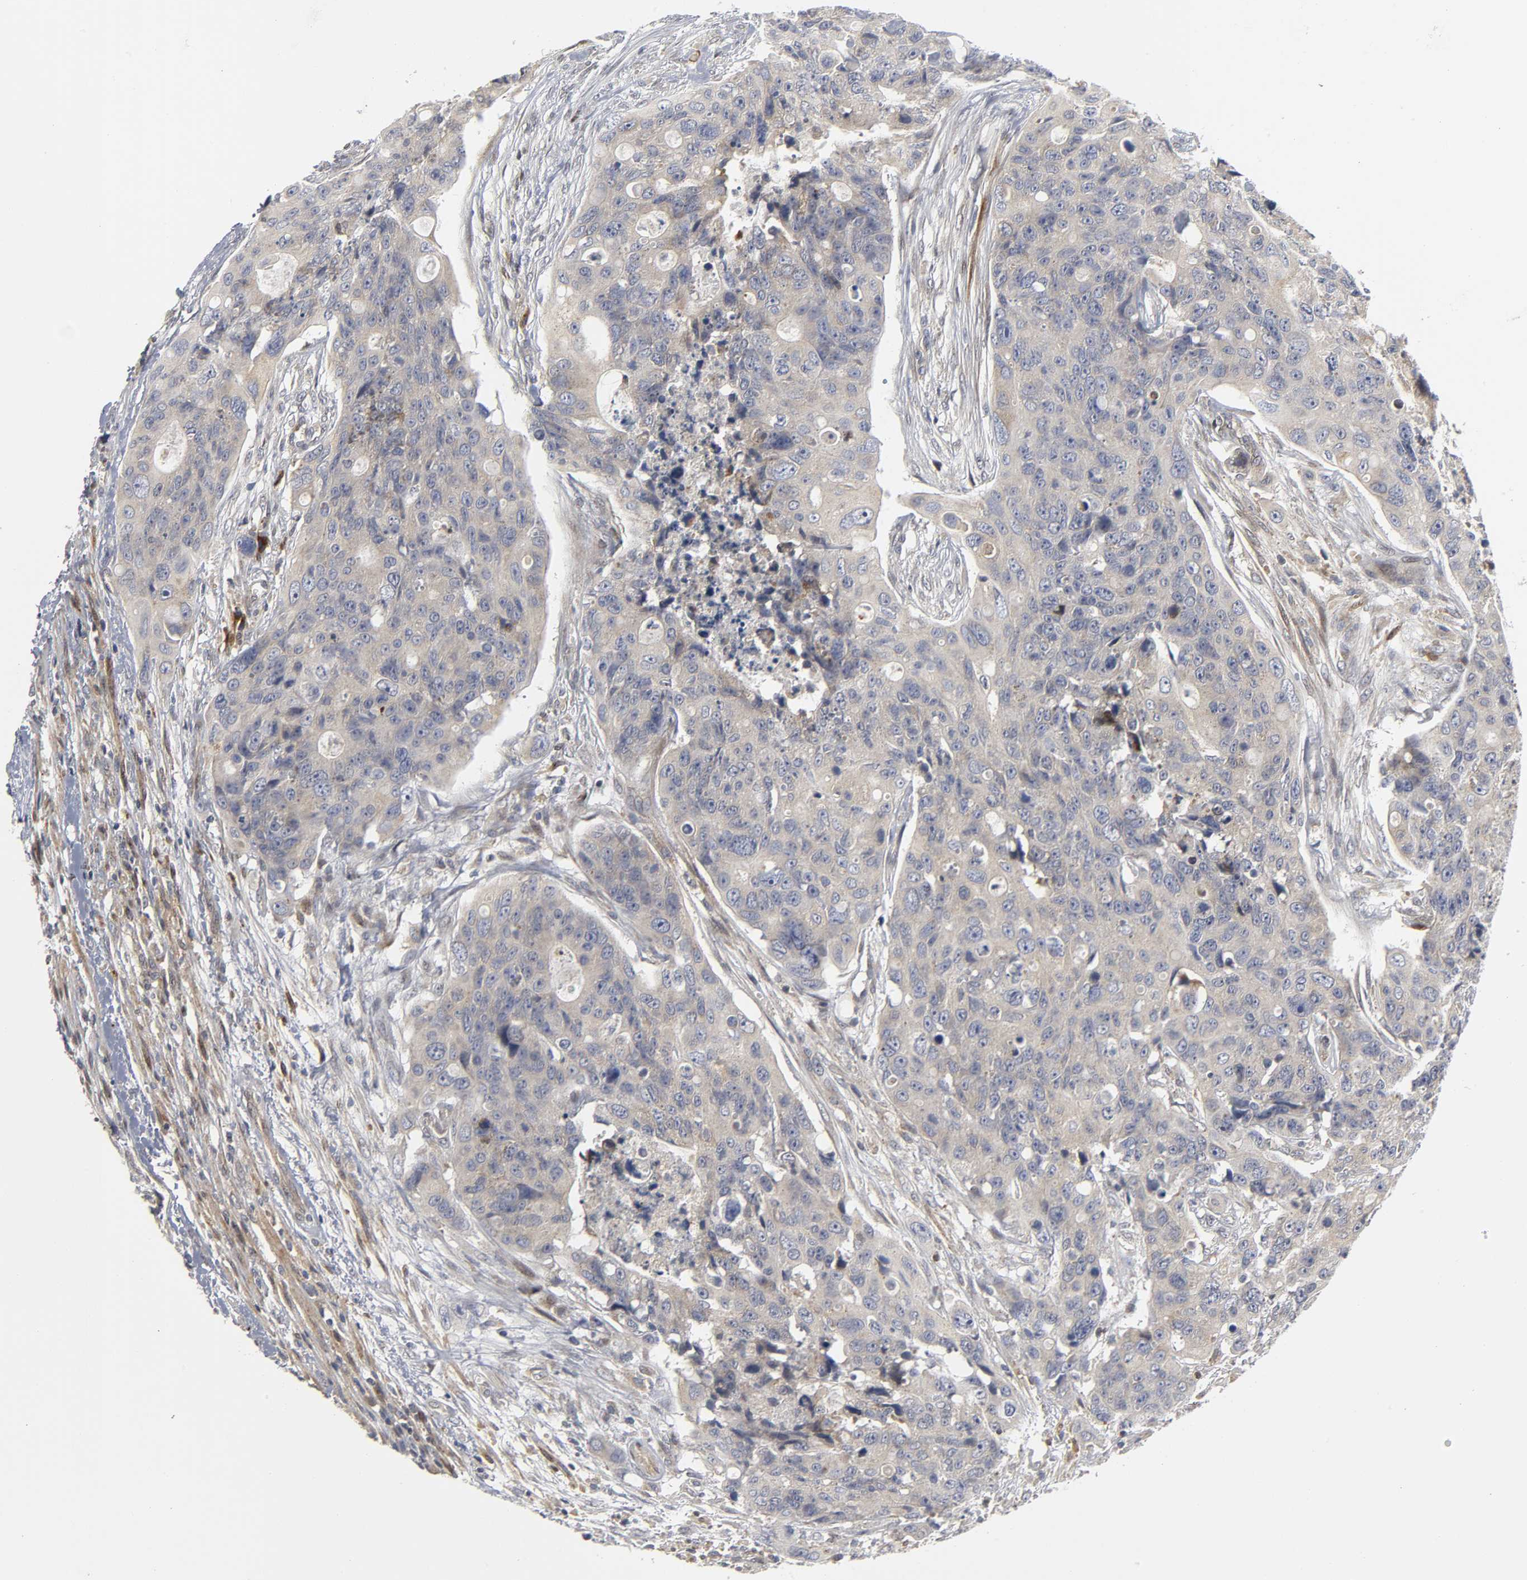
{"staining": {"intensity": "weak", "quantity": "<25%", "location": "cytoplasmic/membranous"}, "tissue": "colorectal cancer", "cell_type": "Tumor cells", "image_type": "cancer", "snomed": [{"axis": "morphology", "description": "Adenocarcinoma, NOS"}, {"axis": "topography", "description": "Colon"}], "caption": "DAB (3,3'-diaminobenzidine) immunohistochemical staining of human colorectal adenocarcinoma displays no significant positivity in tumor cells.", "gene": "ASB6", "patient": {"sex": "female", "age": 57}}